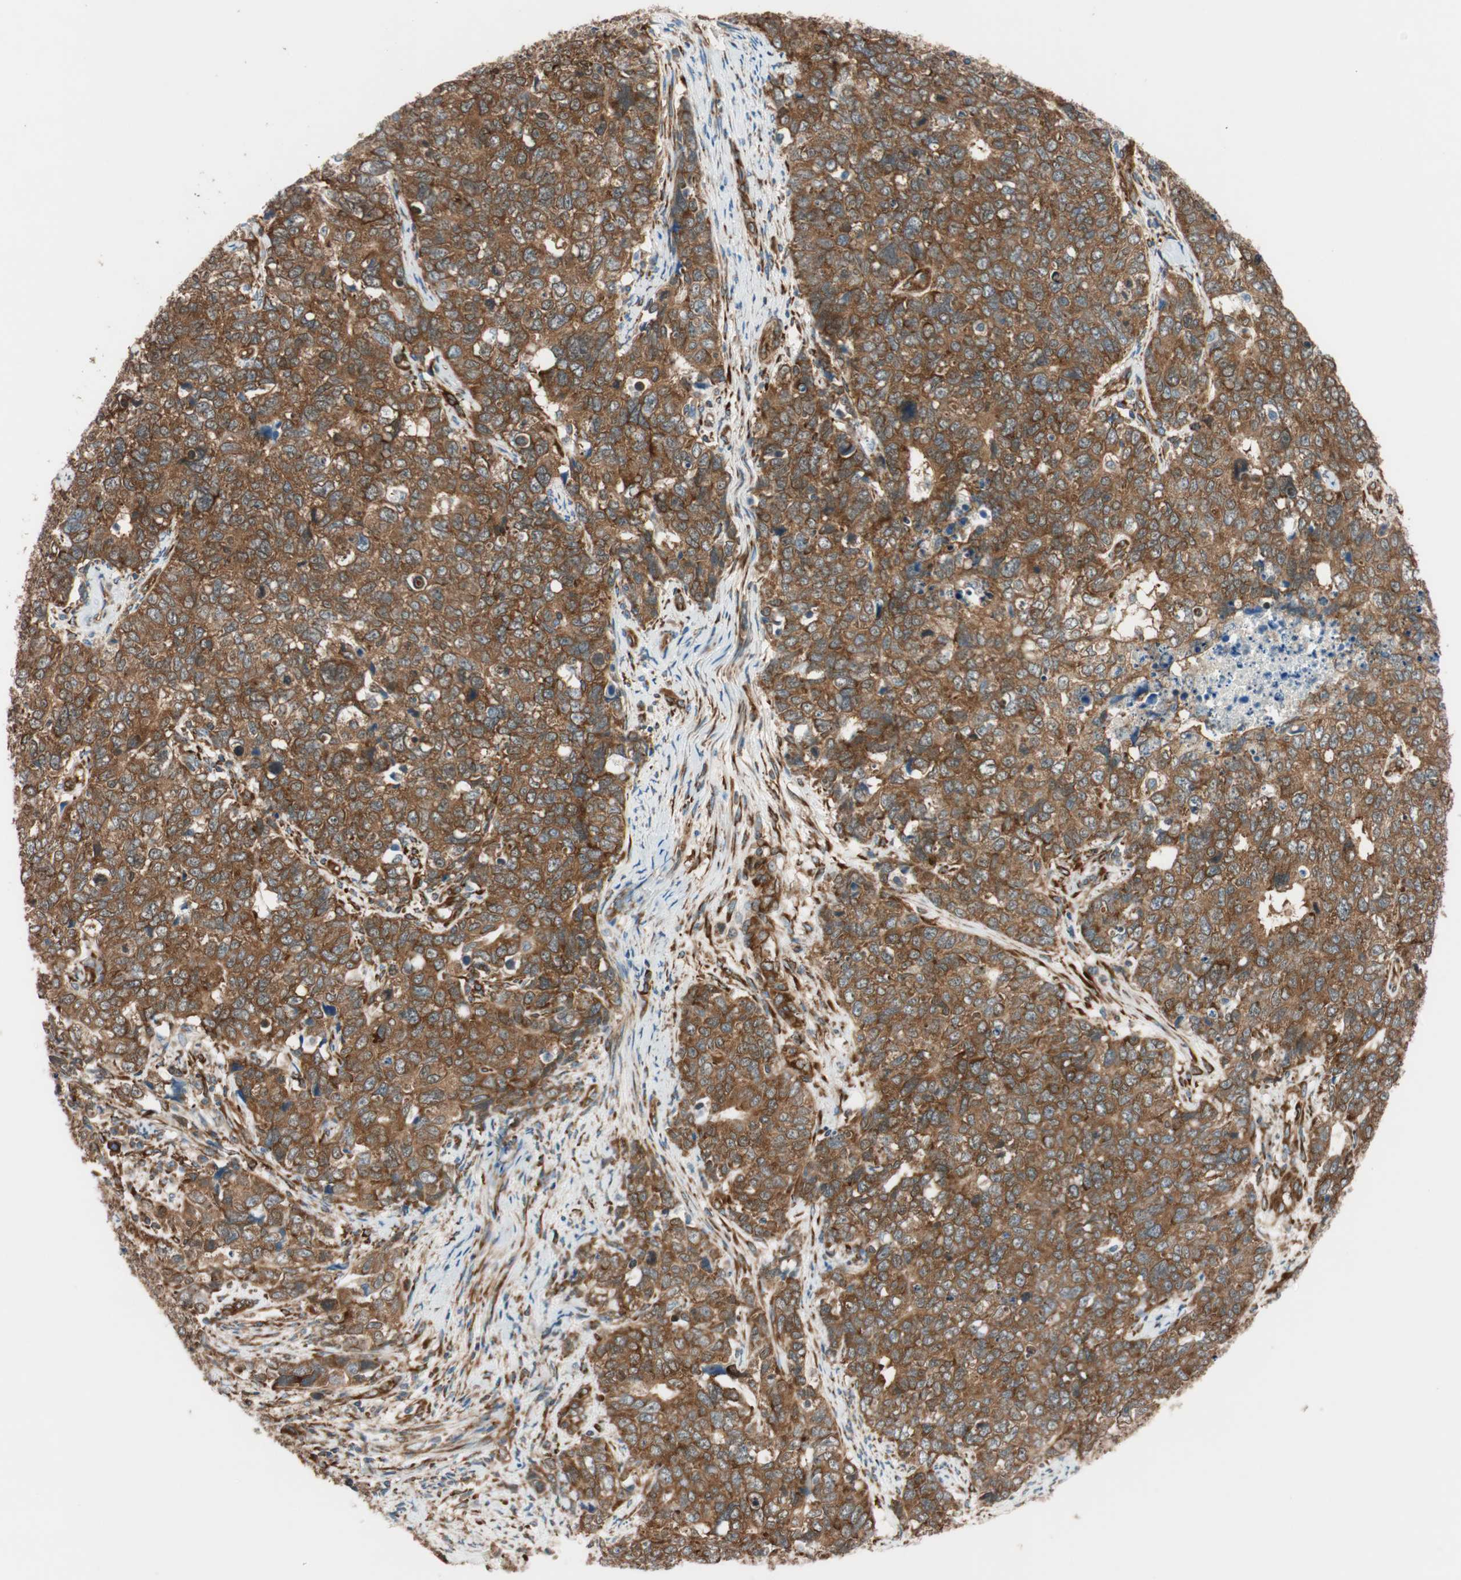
{"staining": {"intensity": "strong", "quantity": ">75%", "location": "cytoplasmic/membranous"}, "tissue": "cervical cancer", "cell_type": "Tumor cells", "image_type": "cancer", "snomed": [{"axis": "morphology", "description": "Squamous cell carcinoma, NOS"}, {"axis": "topography", "description": "Cervix"}], "caption": "Immunohistochemical staining of human cervical cancer reveals strong cytoplasmic/membranous protein staining in about >75% of tumor cells. (Stains: DAB in brown, nuclei in blue, Microscopy: brightfield microscopy at high magnification).", "gene": "WASL", "patient": {"sex": "female", "age": 63}}